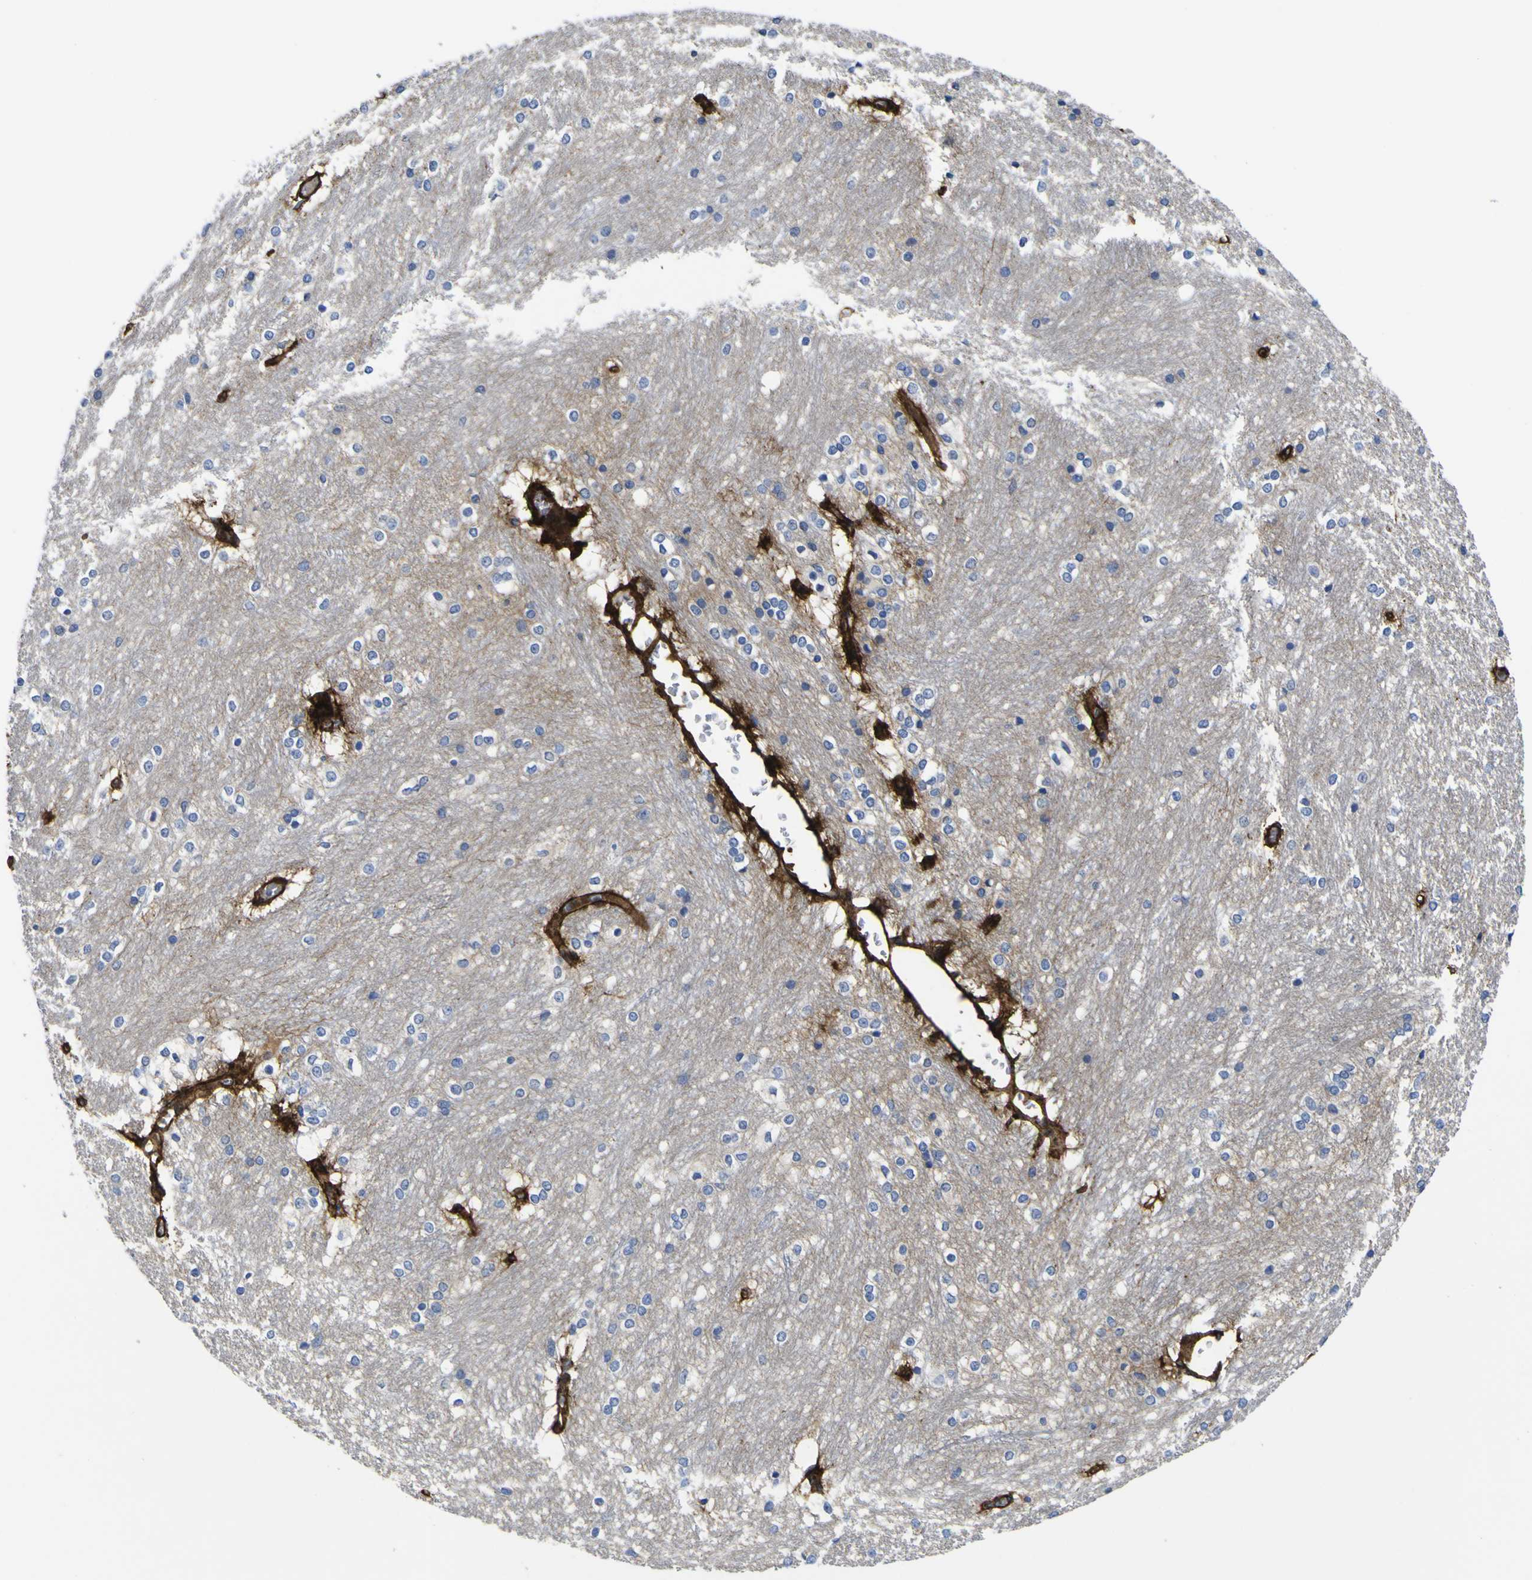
{"staining": {"intensity": "negative", "quantity": "none", "location": "none"}, "tissue": "caudate", "cell_type": "Glial cells", "image_type": "normal", "snomed": [{"axis": "morphology", "description": "Normal tissue, NOS"}, {"axis": "topography", "description": "Lateral ventricle wall"}], "caption": "High magnification brightfield microscopy of normal caudate stained with DAB (brown) and counterstained with hematoxylin (blue): glial cells show no significant expression. (Stains: DAB (3,3'-diaminobenzidine) immunohistochemistry with hematoxylin counter stain, Microscopy: brightfield microscopy at high magnification).", "gene": "CD151", "patient": {"sex": "female", "age": 19}}